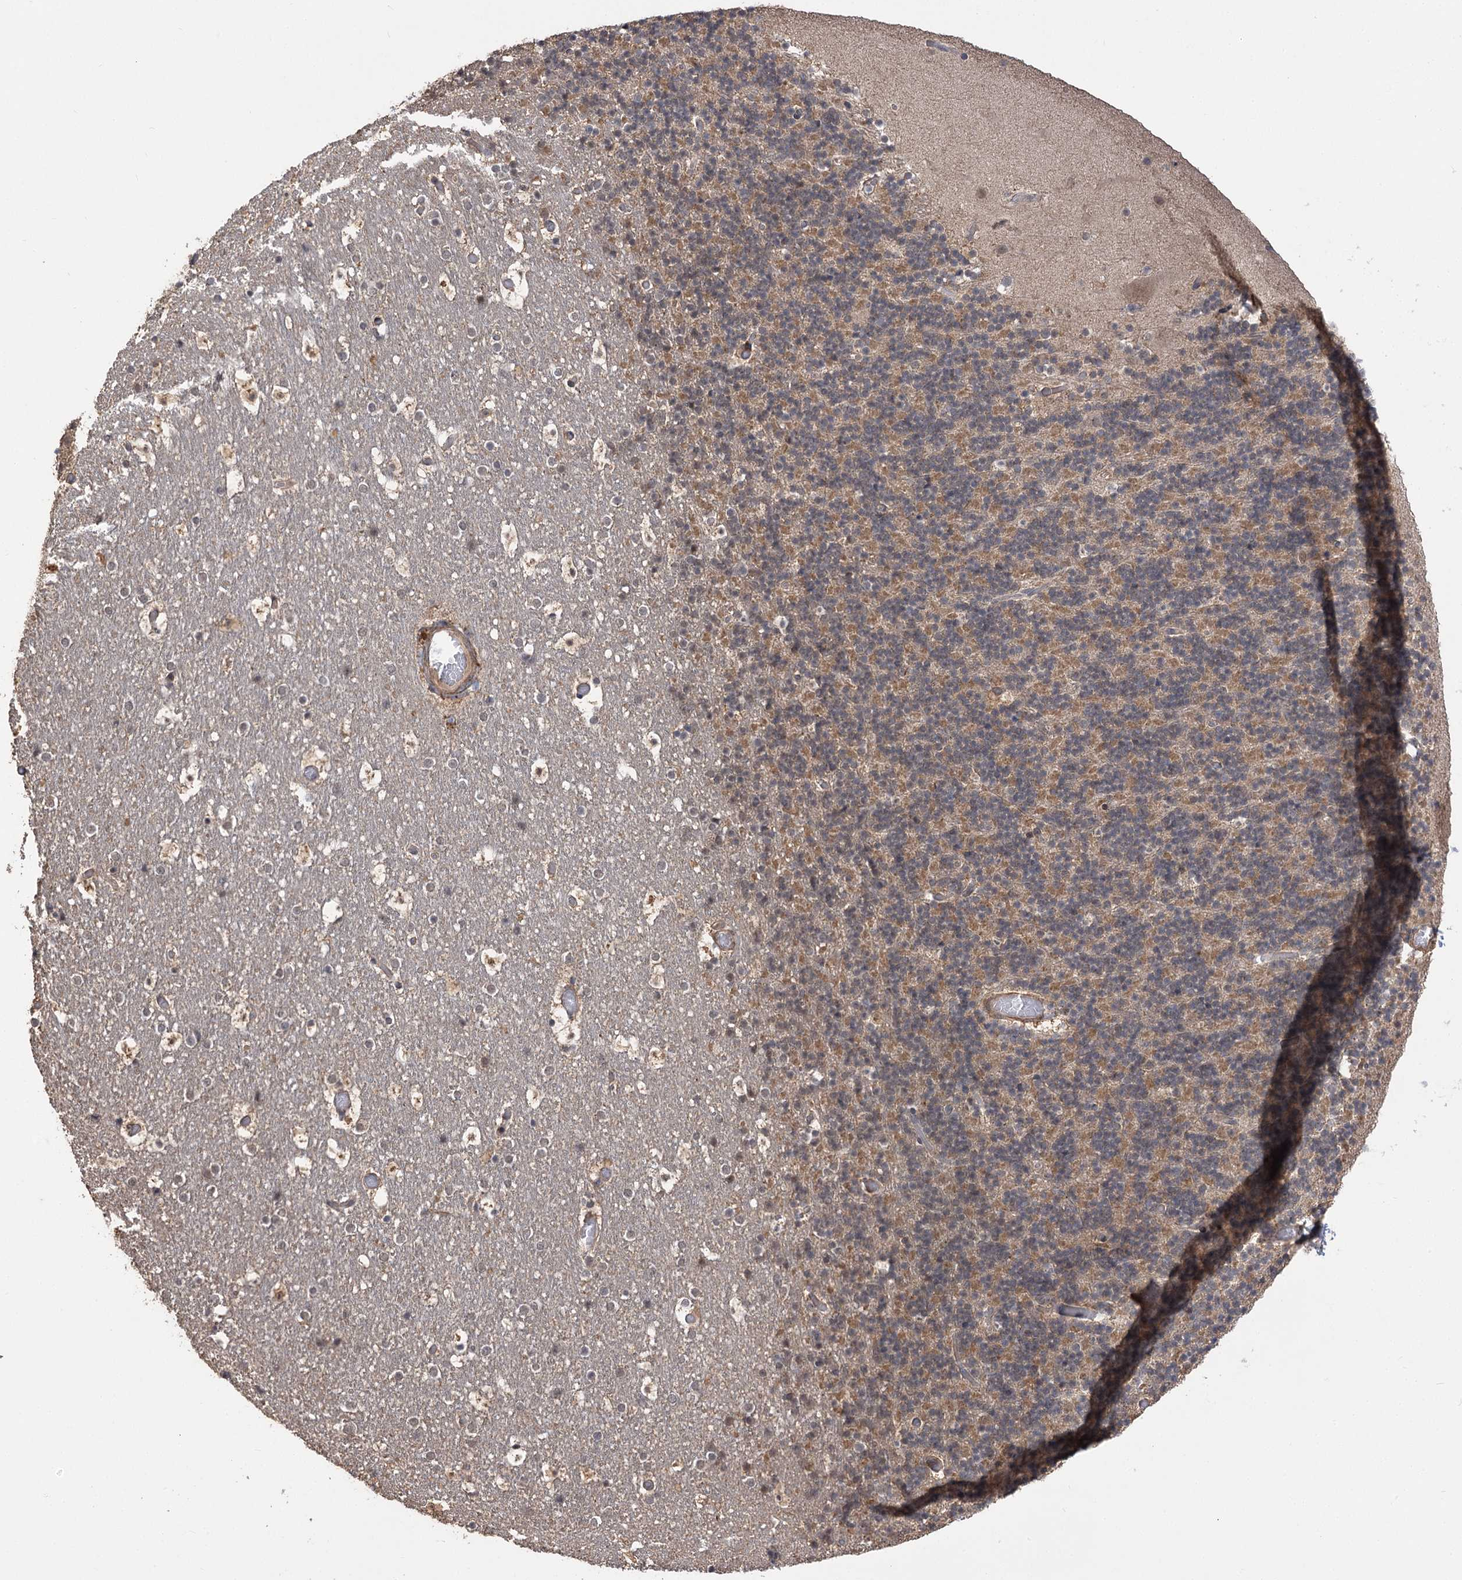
{"staining": {"intensity": "moderate", "quantity": "25%-75%", "location": "cytoplasmic/membranous"}, "tissue": "cerebellum", "cell_type": "Cells in granular layer", "image_type": "normal", "snomed": [{"axis": "morphology", "description": "Normal tissue, NOS"}, {"axis": "topography", "description": "Cerebellum"}], "caption": "The histopathology image displays a brown stain indicating the presence of a protein in the cytoplasmic/membranous of cells in granular layer in cerebellum. (IHC, brightfield microscopy, high magnification).", "gene": "TENM2", "patient": {"sex": "male", "age": 57}}